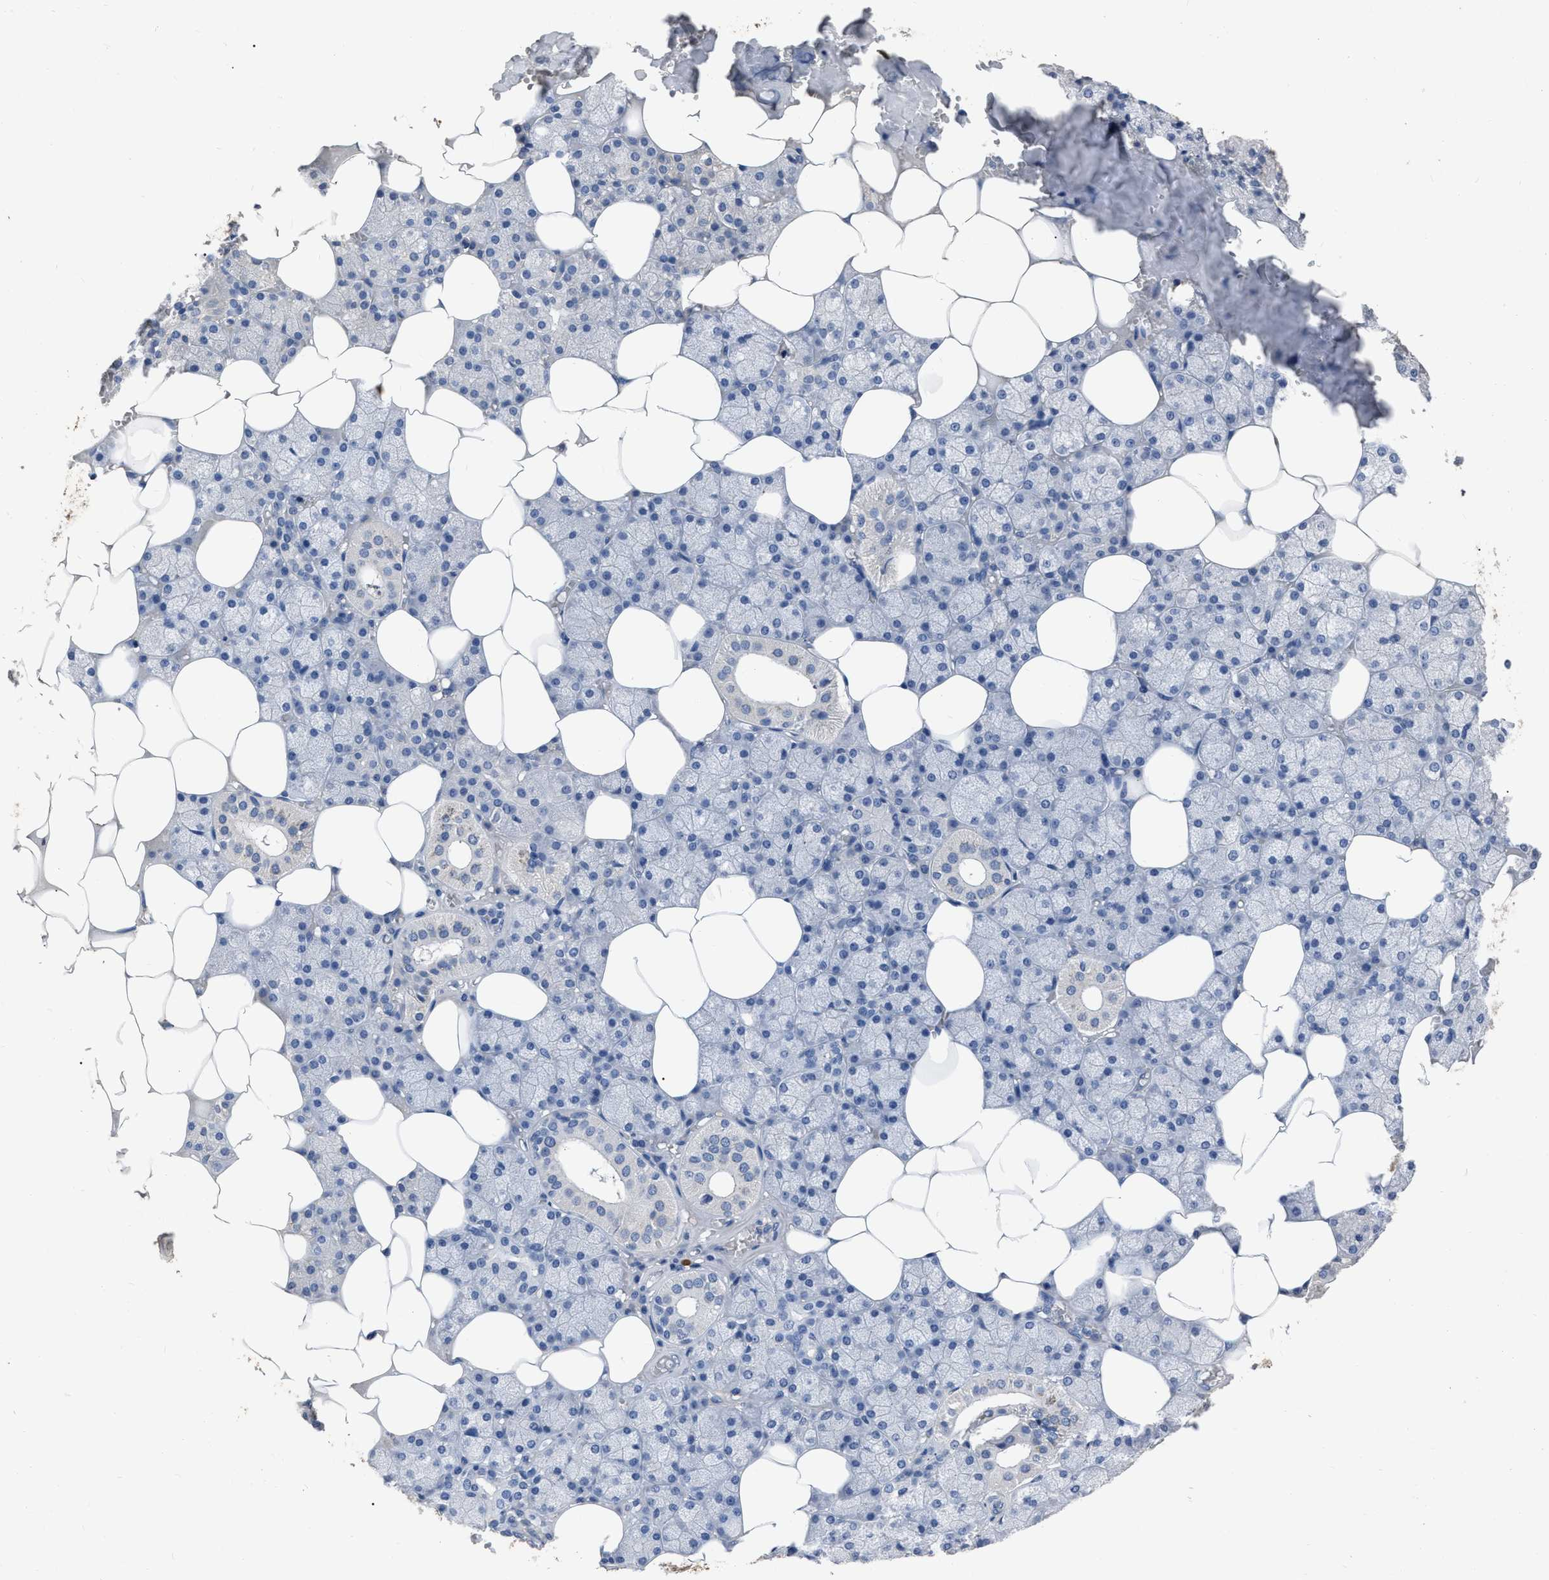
{"staining": {"intensity": "negative", "quantity": "none", "location": "none"}, "tissue": "salivary gland", "cell_type": "Glandular cells", "image_type": "normal", "snomed": [{"axis": "morphology", "description": "Normal tissue, NOS"}, {"axis": "topography", "description": "Salivary gland"}], "caption": "Immunohistochemistry image of normal salivary gland: salivary gland stained with DAB (3,3'-diaminobenzidine) displays no significant protein positivity in glandular cells.", "gene": "HABP2", "patient": {"sex": "male", "age": 62}}